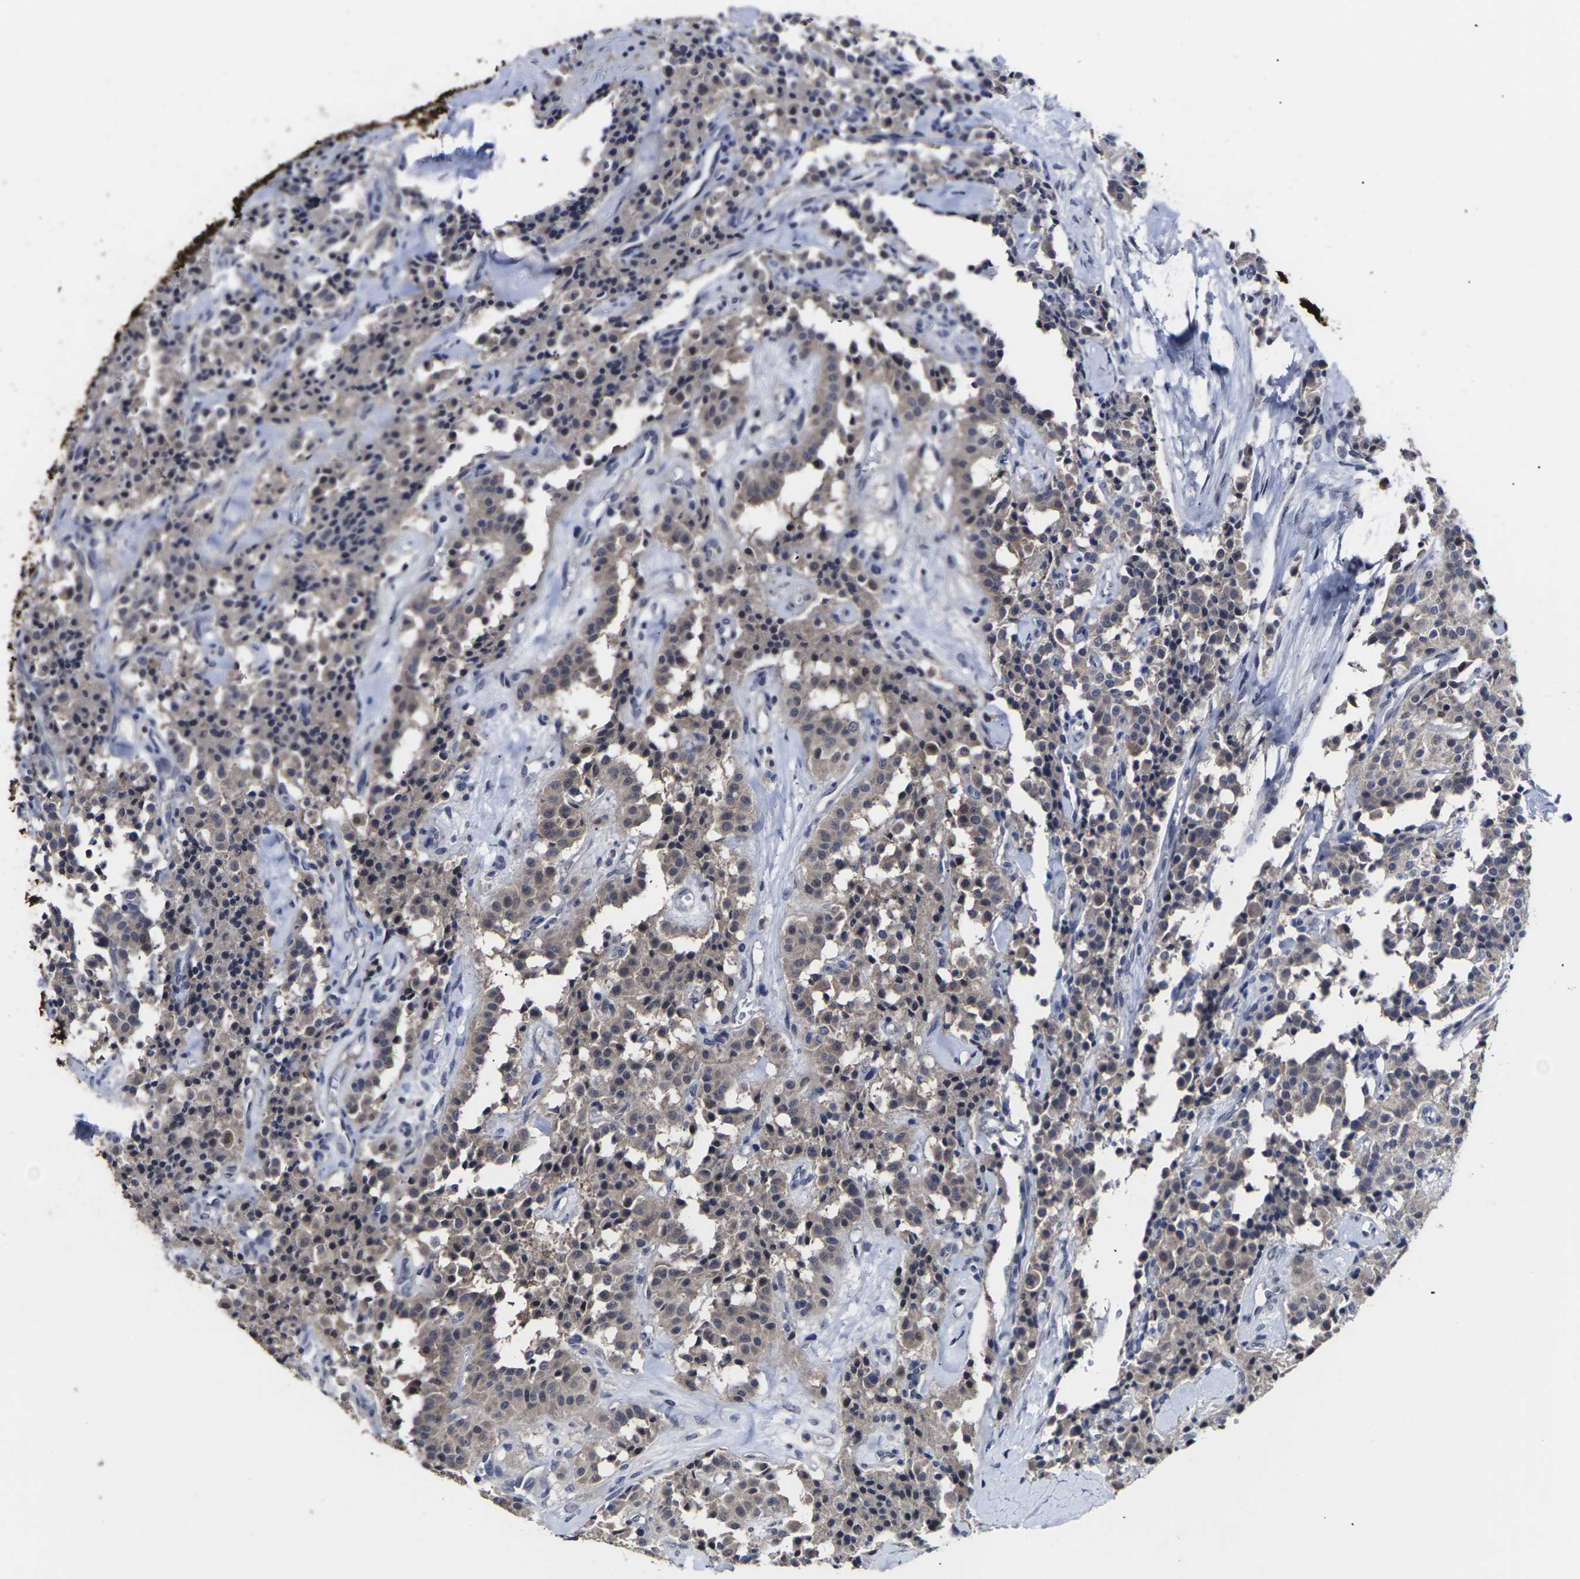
{"staining": {"intensity": "weak", "quantity": ">75%", "location": "cytoplasmic/membranous"}, "tissue": "carcinoid", "cell_type": "Tumor cells", "image_type": "cancer", "snomed": [{"axis": "morphology", "description": "Carcinoid, malignant, NOS"}, {"axis": "topography", "description": "Lung"}], "caption": "The immunohistochemical stain labels weak cytoplasmic/membranous positivity in tumor cells of malignant carcinoid tissue.", "gene": "MSANTD4", "patient": {"sex": "male", "age": 30}}